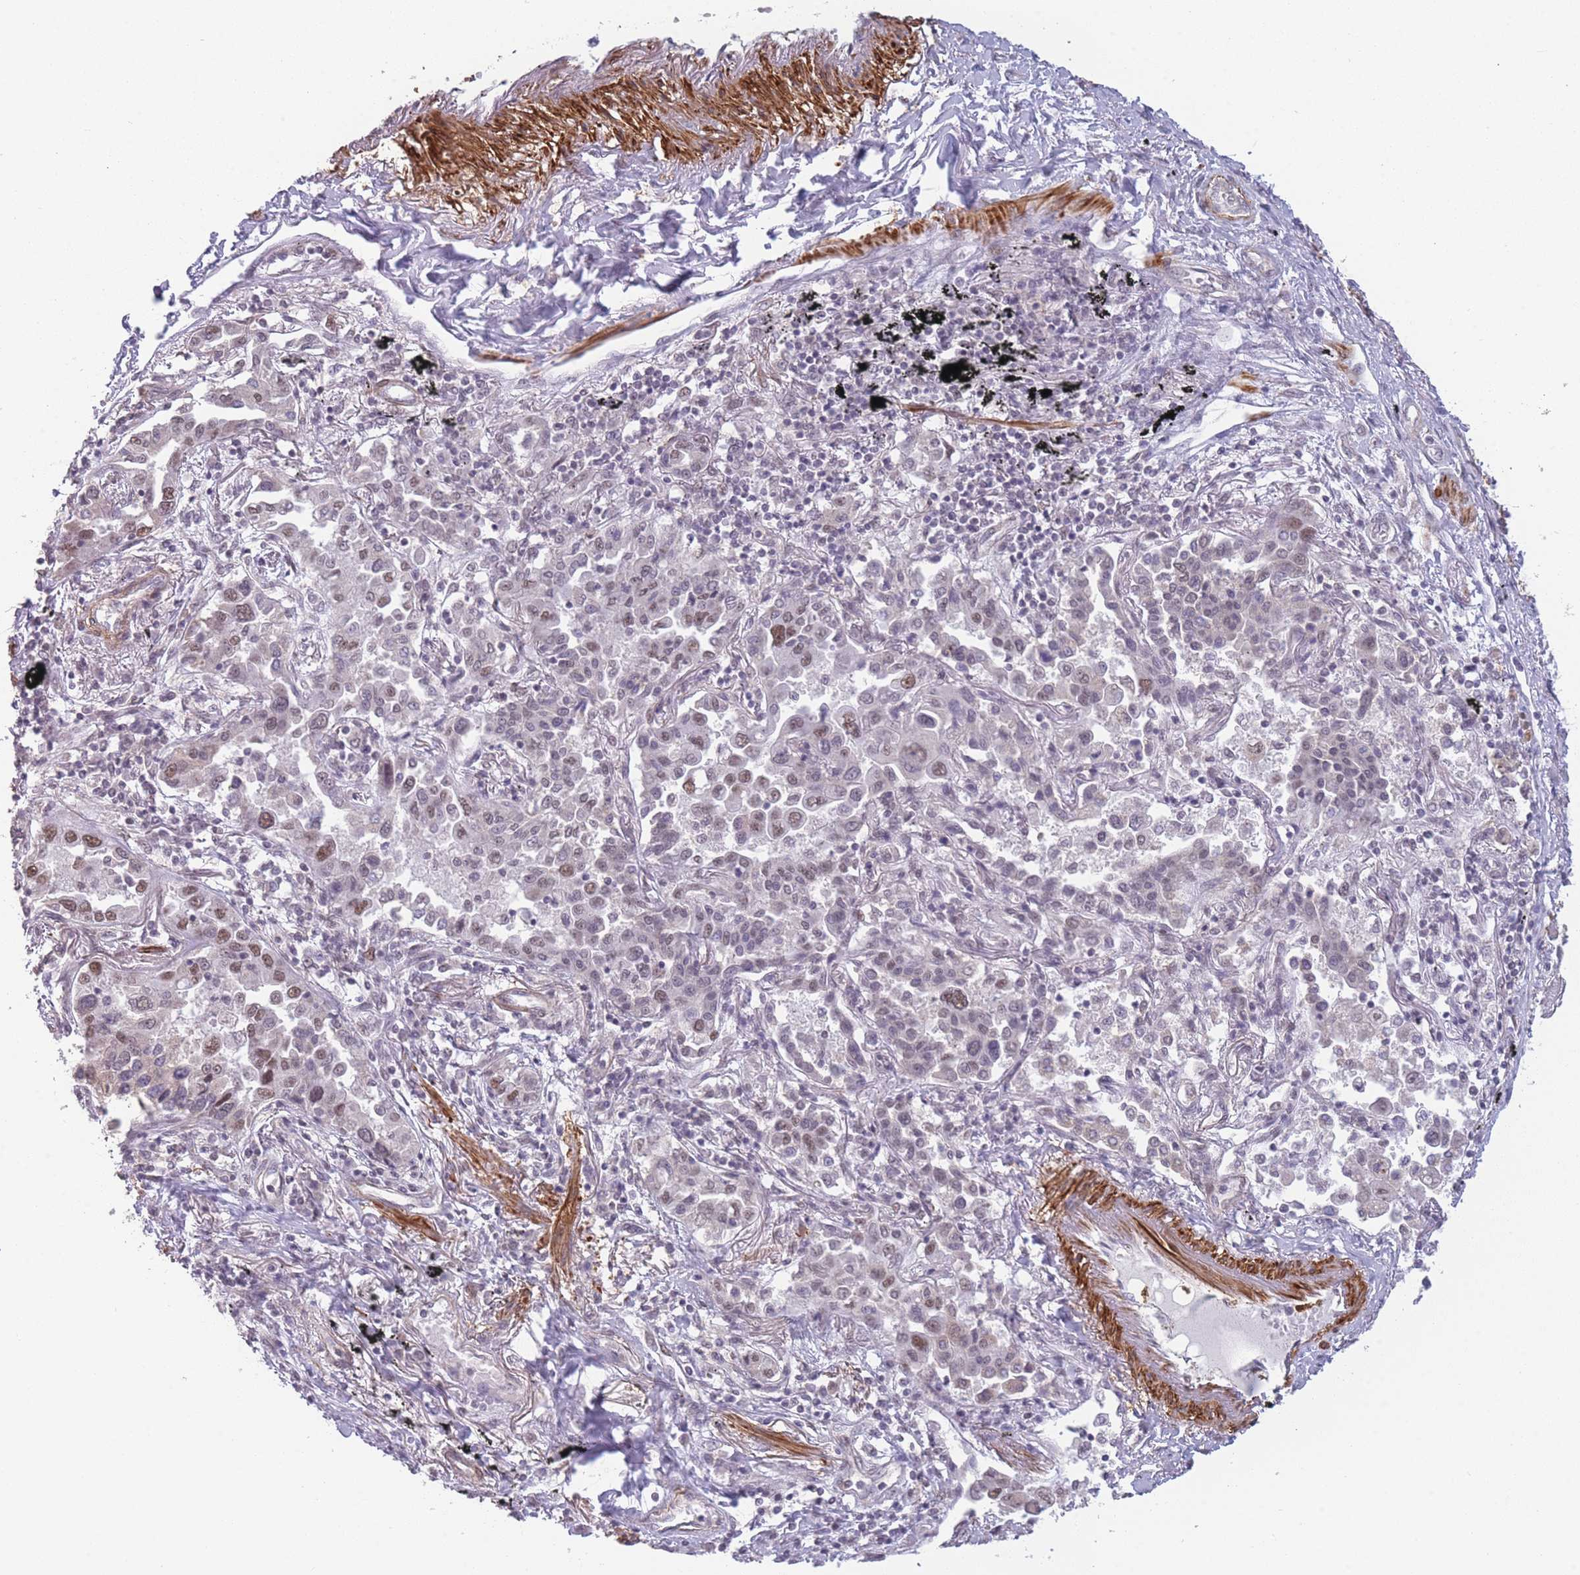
{"staining": {"intensity": "moderate", "quantity": "<25%", "location": "nuclear"}, "tissue": "lung cancer", "cell_type": "Tumor cells", "image_type": "cancer", "snomed": [{"axis": "morphology", "description": "Adenocarcinoma, NOS"}, {"axis": "topography", "description": "Lung"}], "caption": "A micrograph showing moderate nuclear staining in approximately <25% of tumor cells in lung cancer, as visualized by brown immunohistochemical staining.", "gene": "SIN3B", "patient": {"sex": "male", "age": 67}}